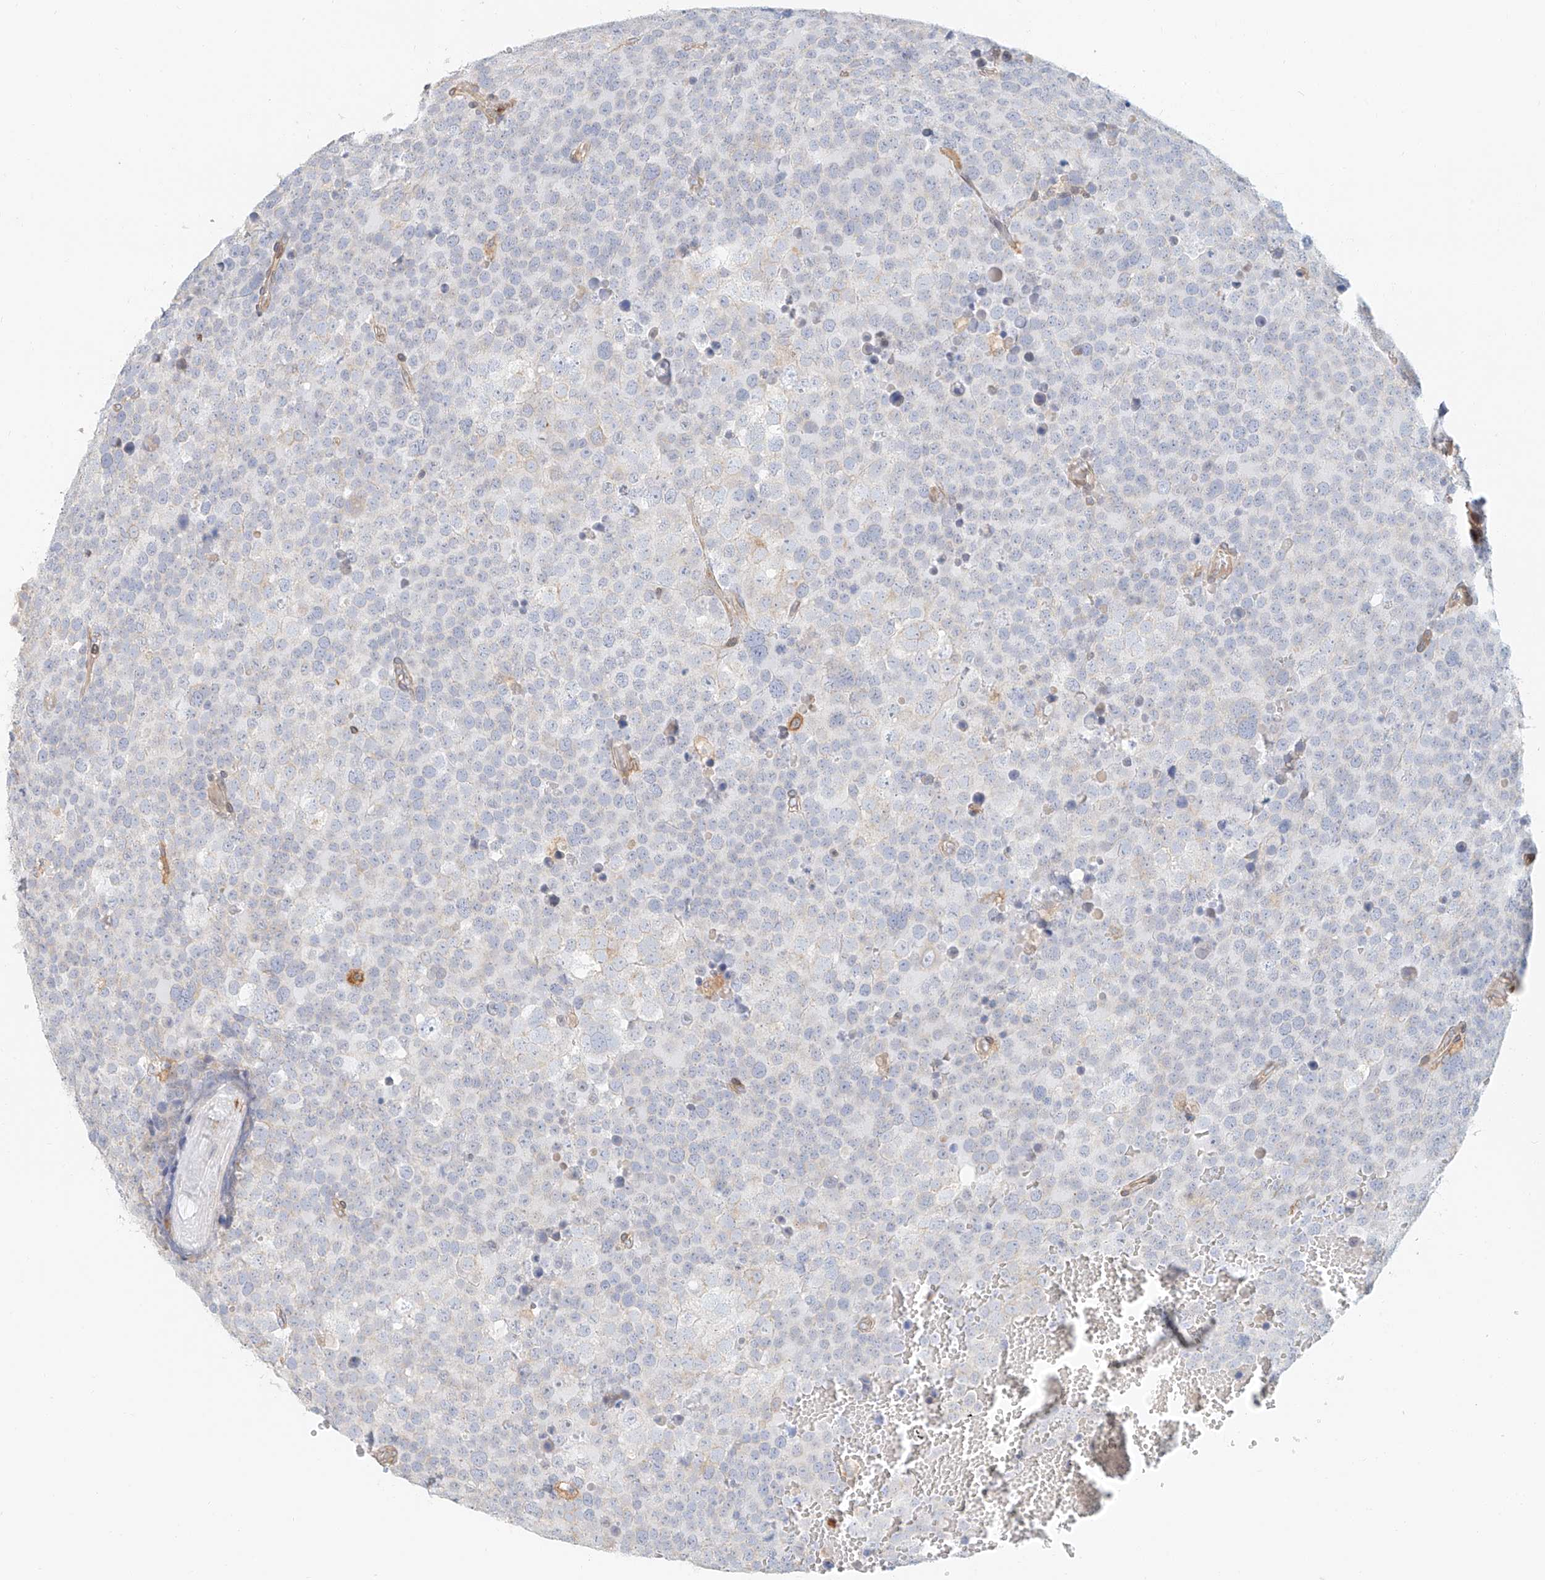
{"staining": {"intensity": "negative", "quantity": "none", "location": "none"}, "tissue": "testis cancer", "cell_type": "Tumor cells", "image_type": "cancer", "snomed": [{"axis": "morphology", "description": "Seminoma, NOS"}, {"axis": "topography", "description": "Testis"}], "caption": "Micrograph shows no protein staining in tumor cells of testis cancer (seminoma) tissue.", "gene": "DHRS7", "patient": {"sex": "male", "age": 71}}